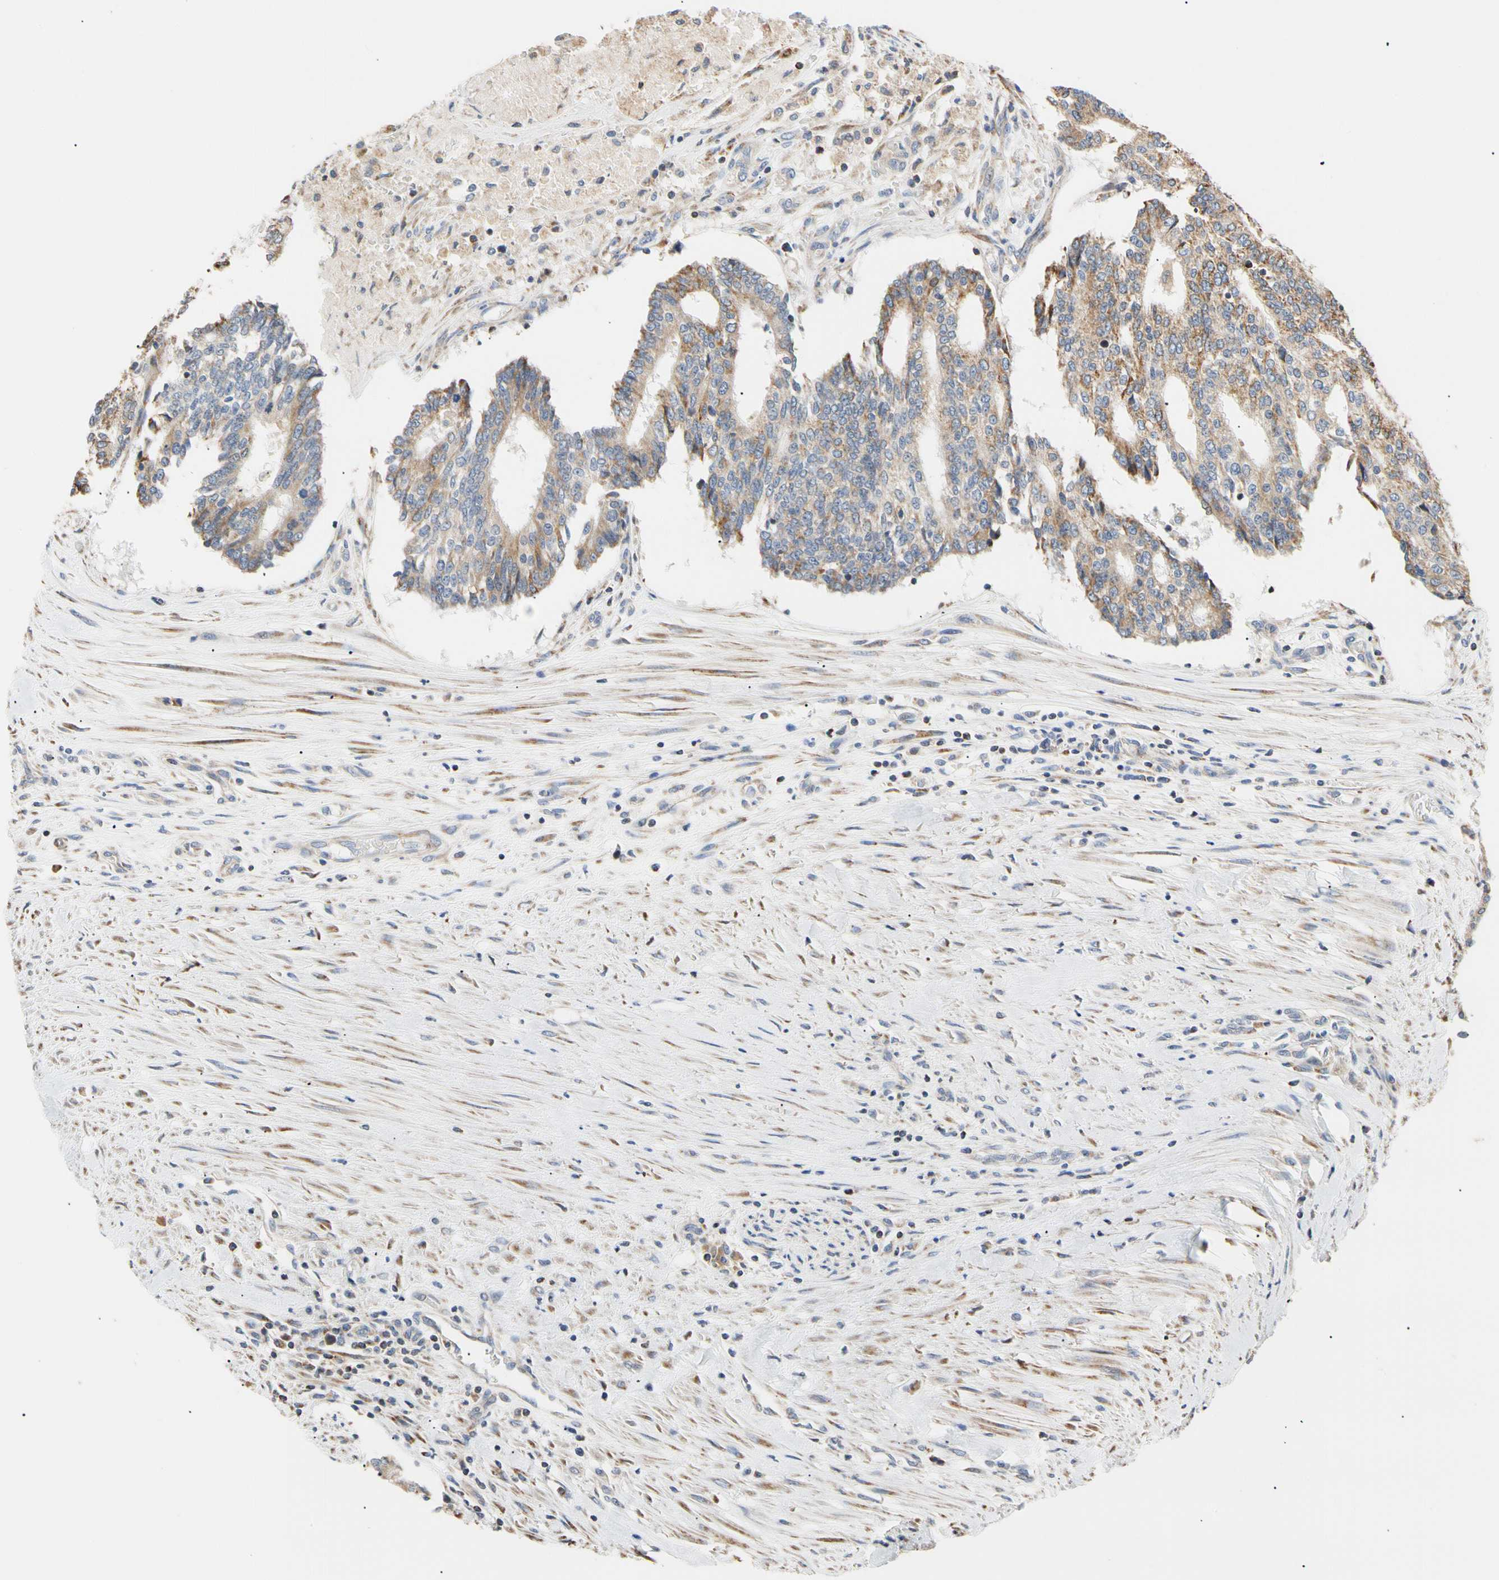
{"staining": {"intensity": "moderate", "quantity": "25%-75%", "location": "cytoplasmic/membranous"}, "tissue": "prostate cancer", "cell_type": "Tumor cells", "image_type": "cancer", "snomed": [{"axis": "morphology", "description": "Adenocarcinoma, High grade"}, {"axis": "topography", "description": "Prostate"}], "caption": "A medium amount of moderate cytoplasmic/membranous expression is appreciated in about 25%-75% of tumor cells in prostate adenocarcinoma (high-grade) tissue.", "gene": "PLGRKT", "patient": {"sex": "male", "age": 55}}